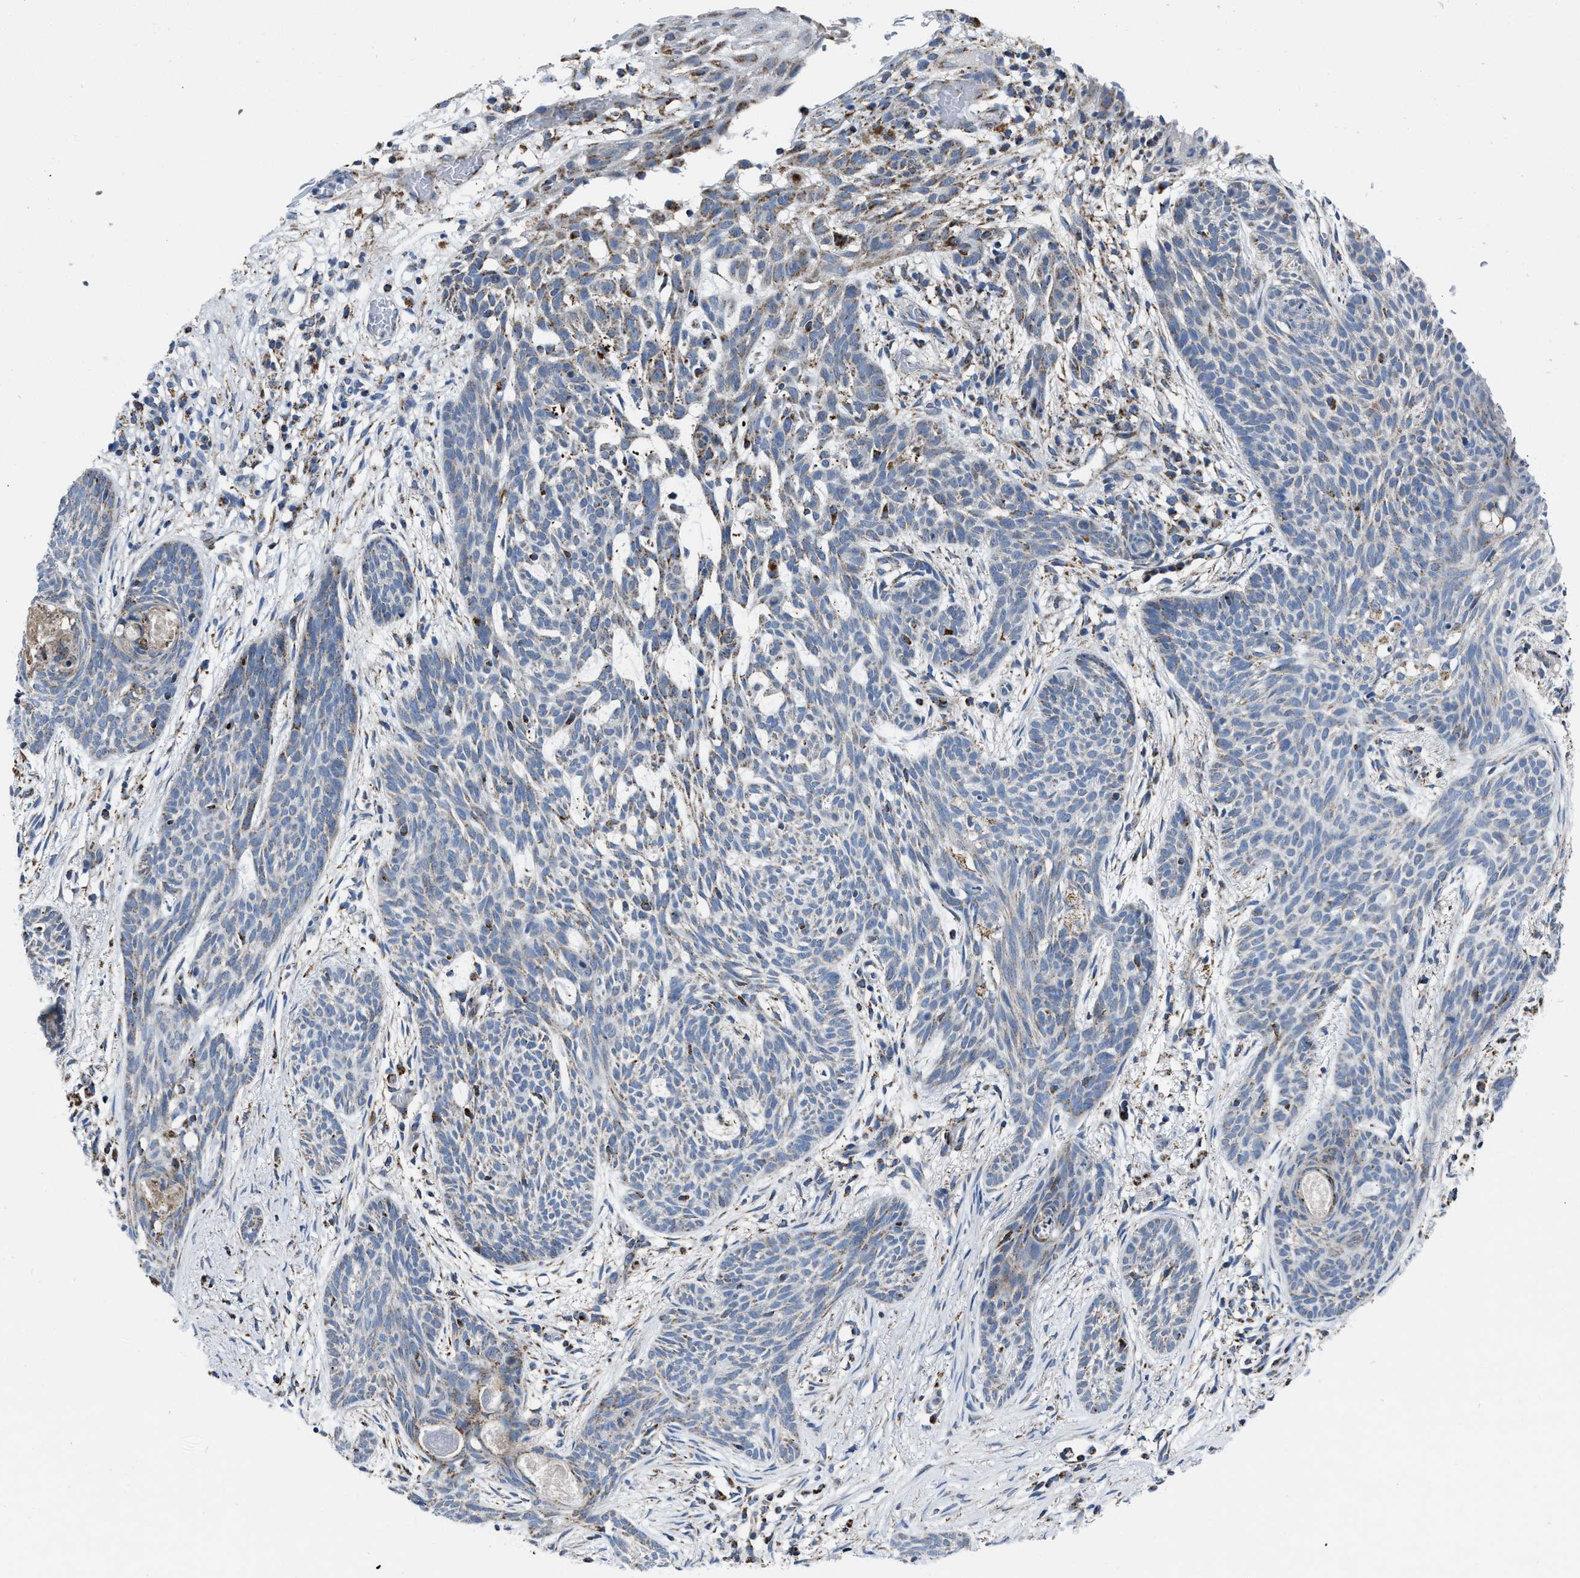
{"staining": {"intensity": "moderate", "quantity": "<25%", "location": "cytoplasmic/membranous"}, "tissue": "skin cancer", "cell_type": "Tumor cells", "image_type": "cancer", "snomed": [{"axis": "morphology", "description": "Basal cell carcinoma"}, {"axis": "topography", "description": "Skin"}], "caption": "This is an image of IHC staining of skin basal cell carcinoma, which shows moderate positivity in the cytoplasmic/membranous of tumor cells.", "gene": "NSD3", "patient": {"sex": "female", "age": 59}}